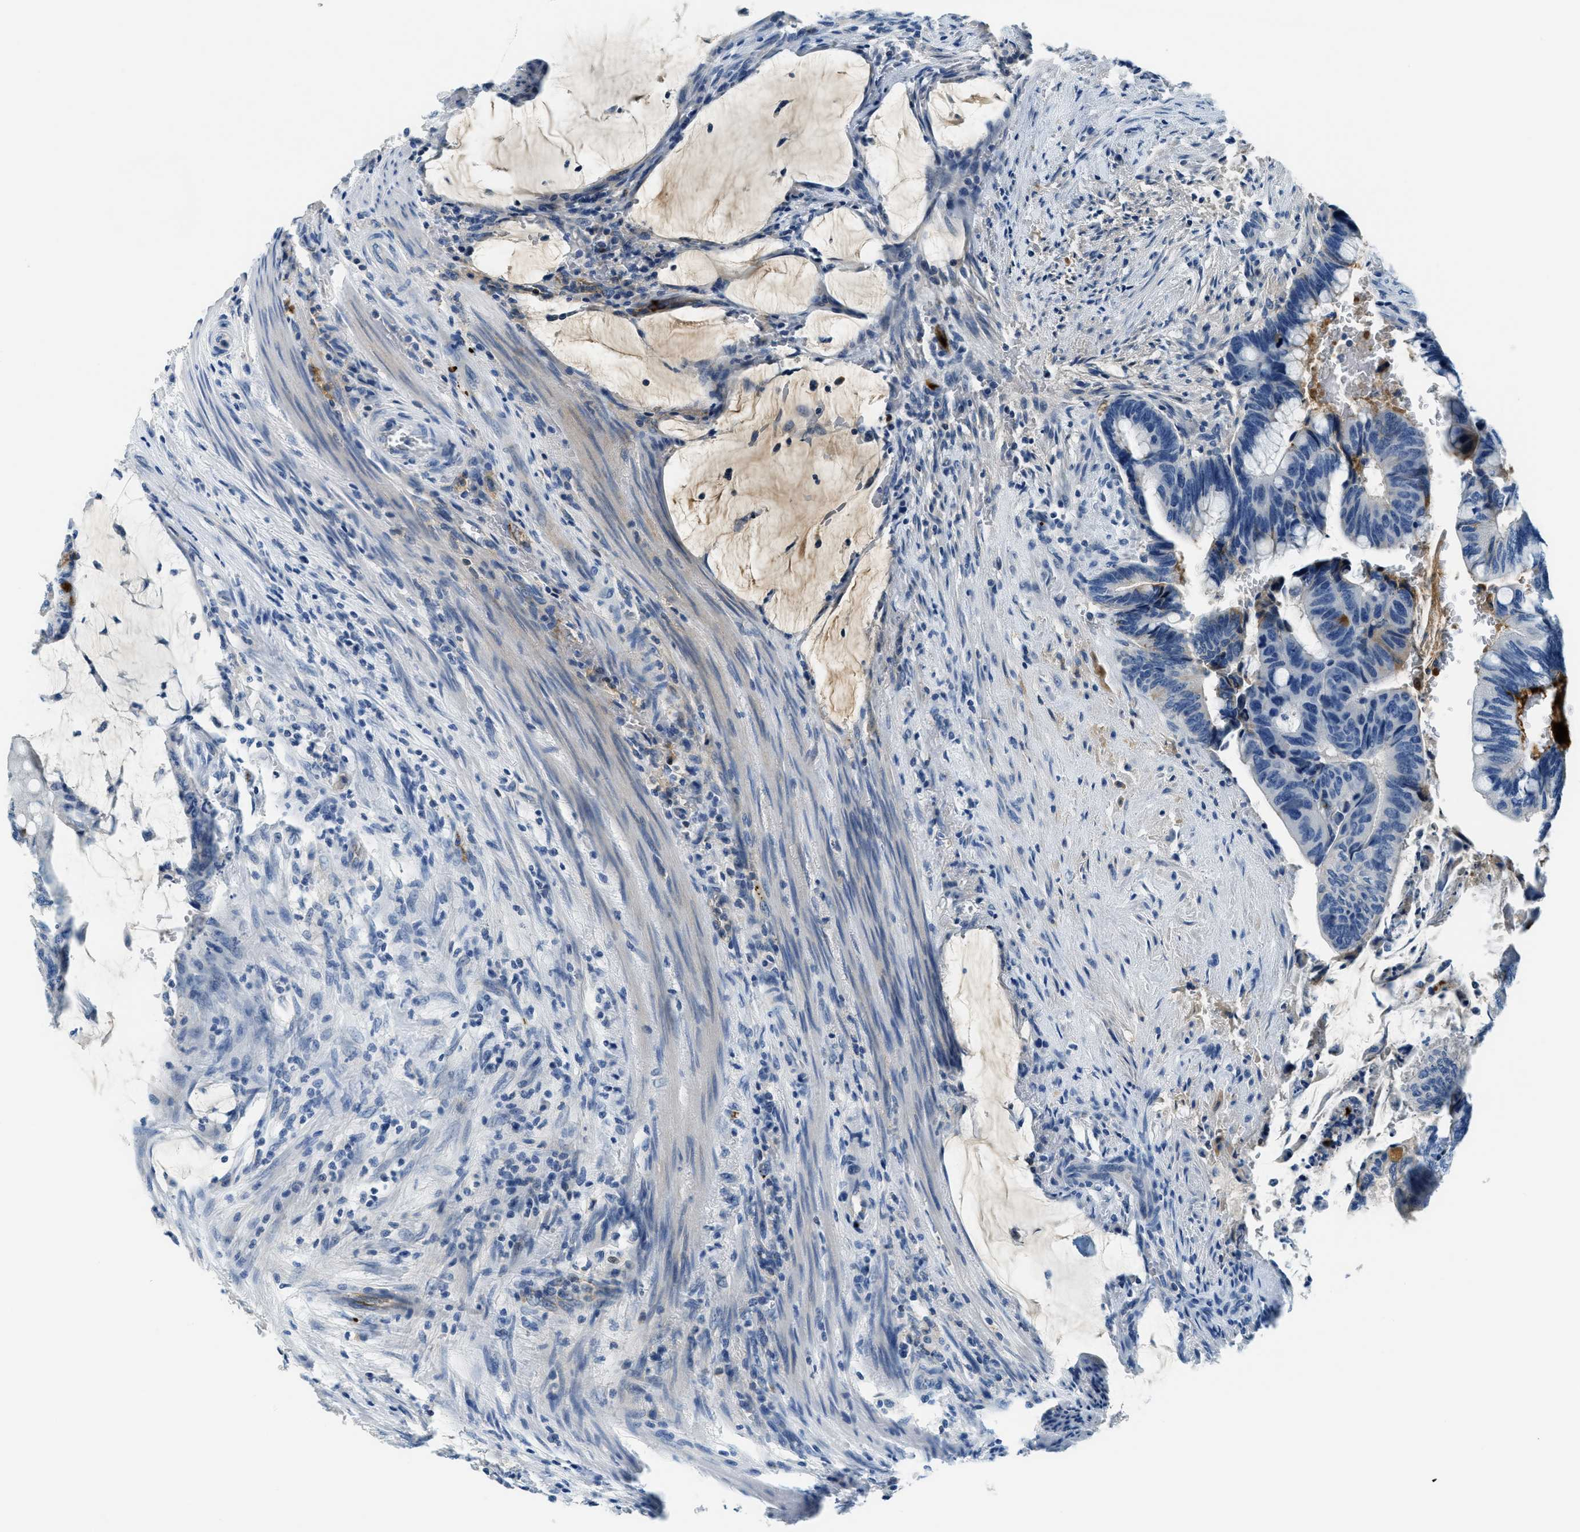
{"staining": {"intensity": "negative", "quantity": "none", "location": "none"}, "tissue": "colorectal cancer", "cell_type": "Tumor cells", "image_type": "cancer", "snomed": [{"axis": "morphology", "description": "Normal tissue, NOS"}, {"axis": "morphology", "description": "Adenocarcinoma, NOS"}, {"axis": "topography", "description": "Rectum"}, {"axis": "topography", "description": "Peripheral nerve tissue"}], "caption": "Photomicrograph shows no protein positivity in tumor cells of colorectal adenocarcinoma tissue. (DAB immunohistochemistry, high magnification).", "gene": "A2M", "patient": {"sex": "male", "age": 92}}